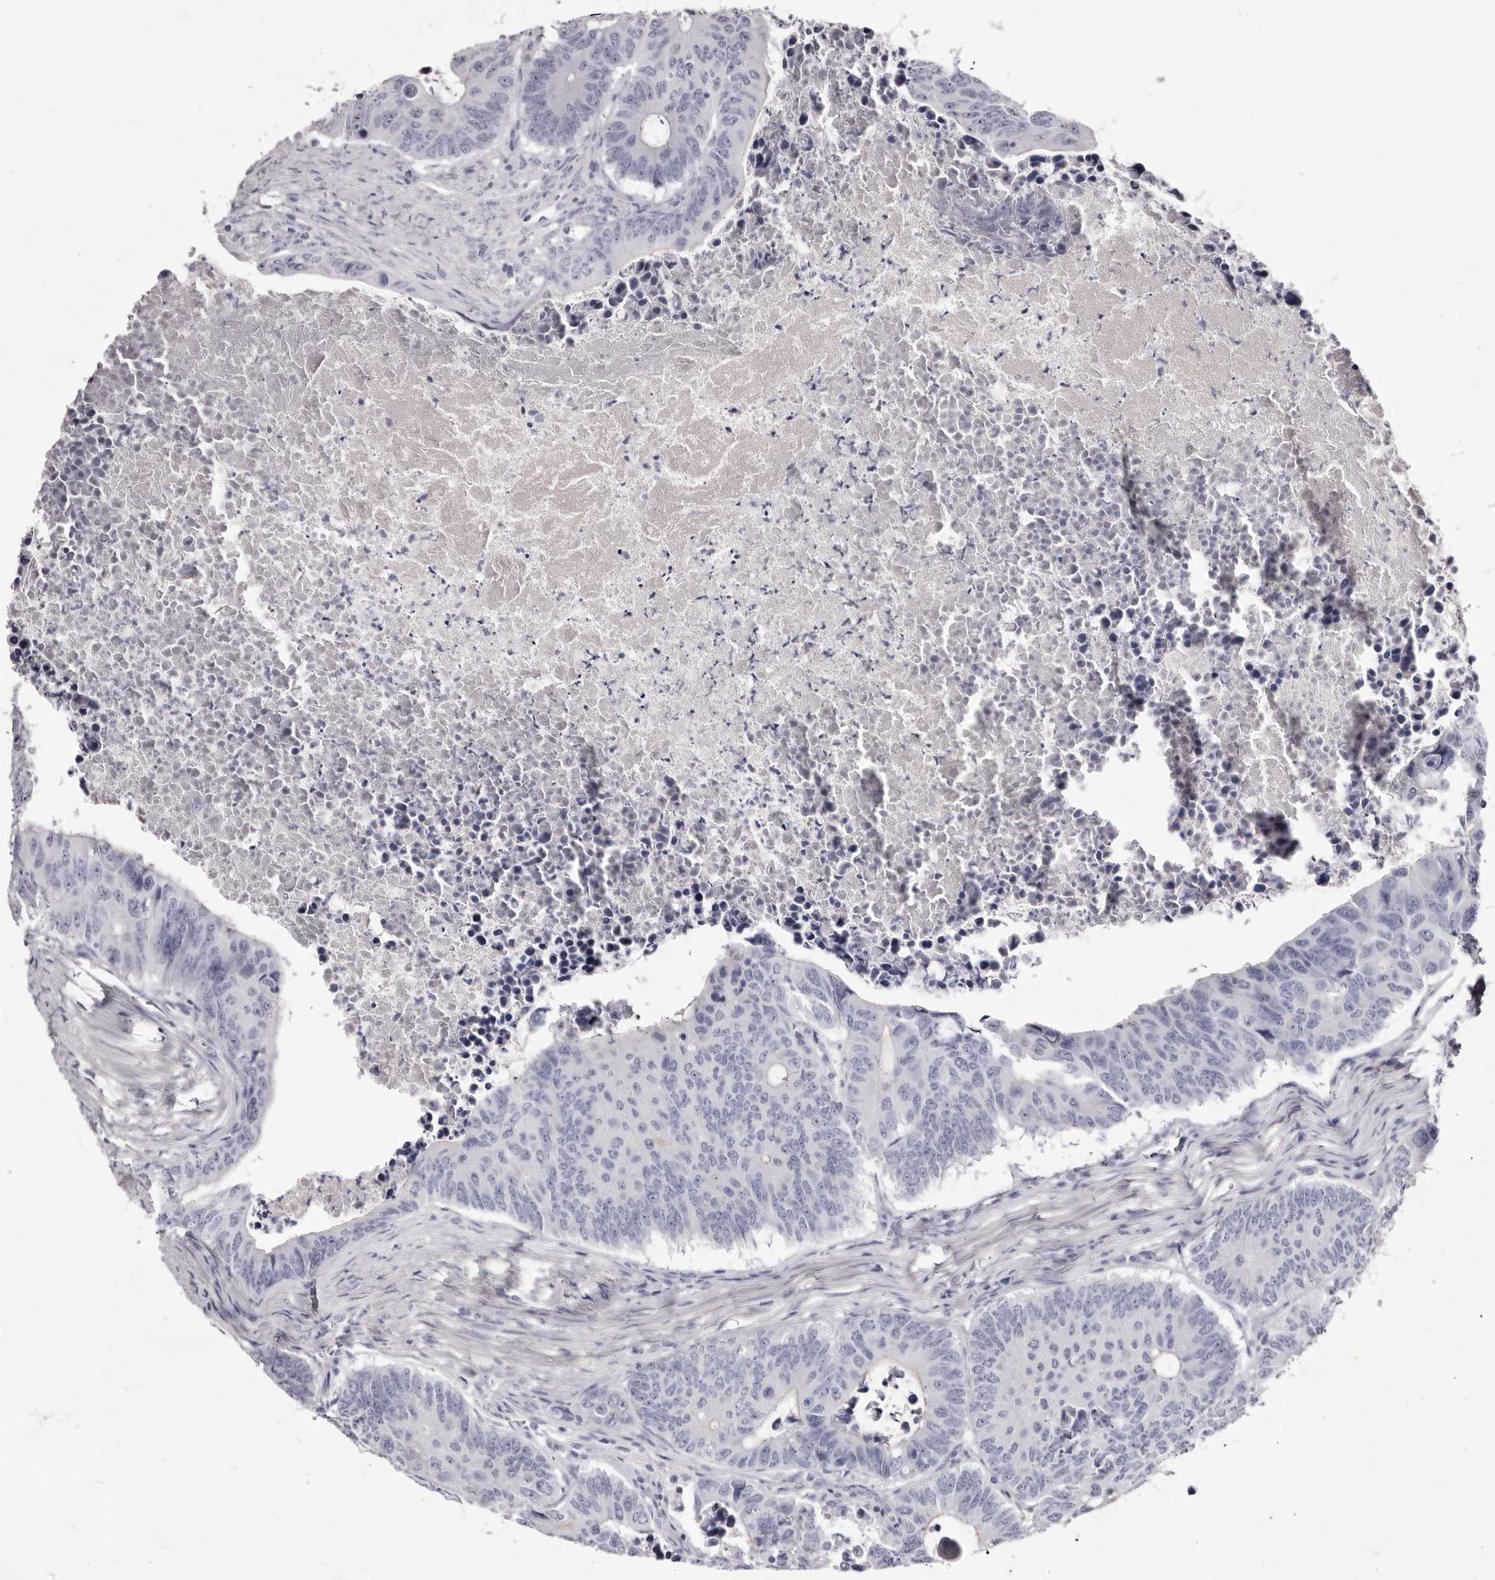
{"staining": {"intensity": "negative", "quantity": "none", "location": "none"}, "tissue": "colorectal cancer", "cell_type": "Tumor cells", "image_type": "cancer", "snomed": [{"axis": "morphology", "description": "Adenocarcinoma, NOS"}, {"axis": "topography", "description": "Colon"}], "caption": "Tumor cells show no significant positivity in colorectal cancer (adenocarcinoma).", "gene": "CA6", "patient": {"sex": "male", "age": 87}}